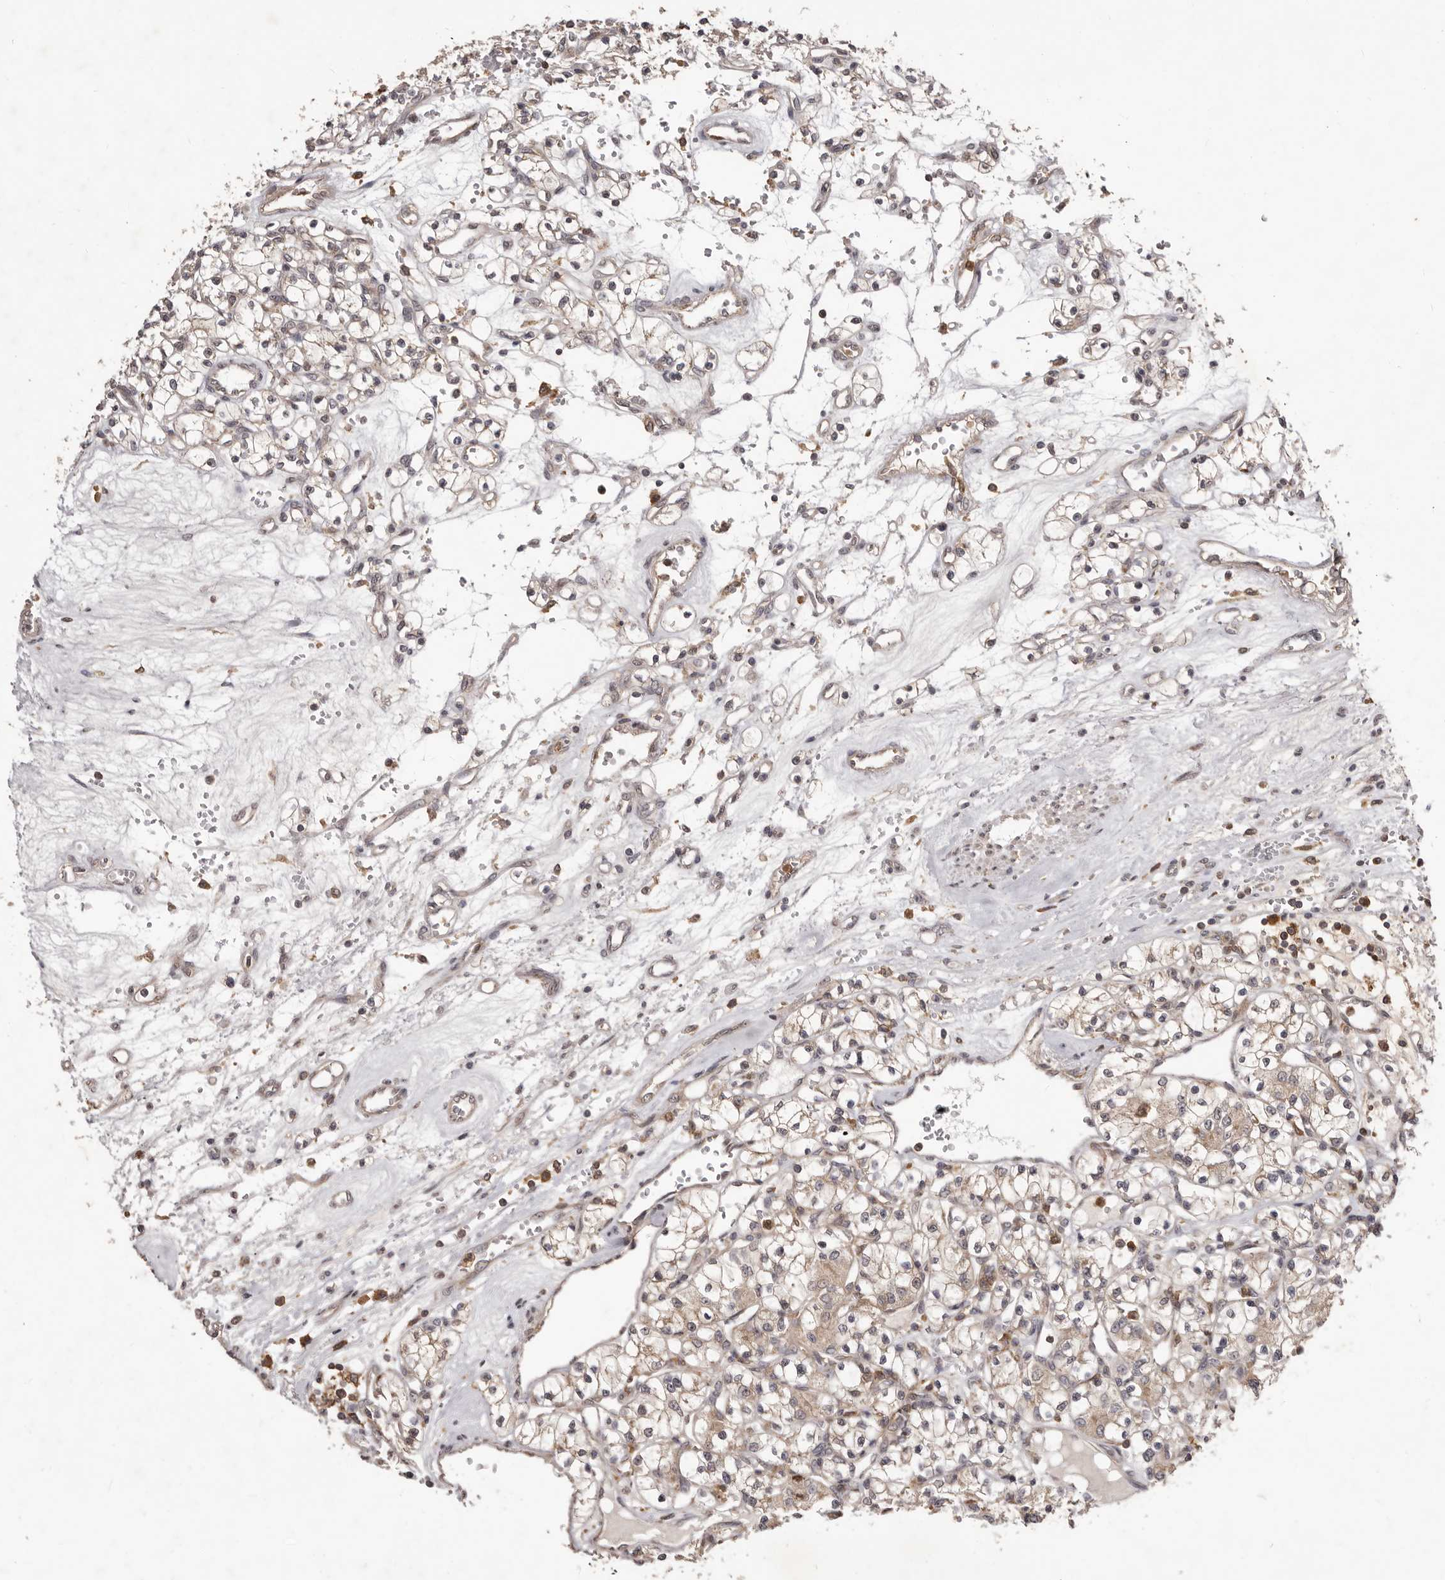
{"staining": {"intensity": "weak", "quantity": ">75%", "location": "cytoplasmic/membranous"}, "tissue": "renal cancer", "cell_type": "Tumor cells", "image_type": "cancer", "snomed": [{"axis": "morphology", "description": "Adenocarcinoma, NOS"}, {"axis": "topography", "description": "Kidney"}], "caption": "An IHC histopathology image of neoplastic tissue is shown. Protein staining in brown highlights weak cytoplasmic/membranous positivity in renal cancer (adenocarcinoma) within tumor cells.", "gene": "RNF187", "patient": {"sex": "female", "age": 59}}